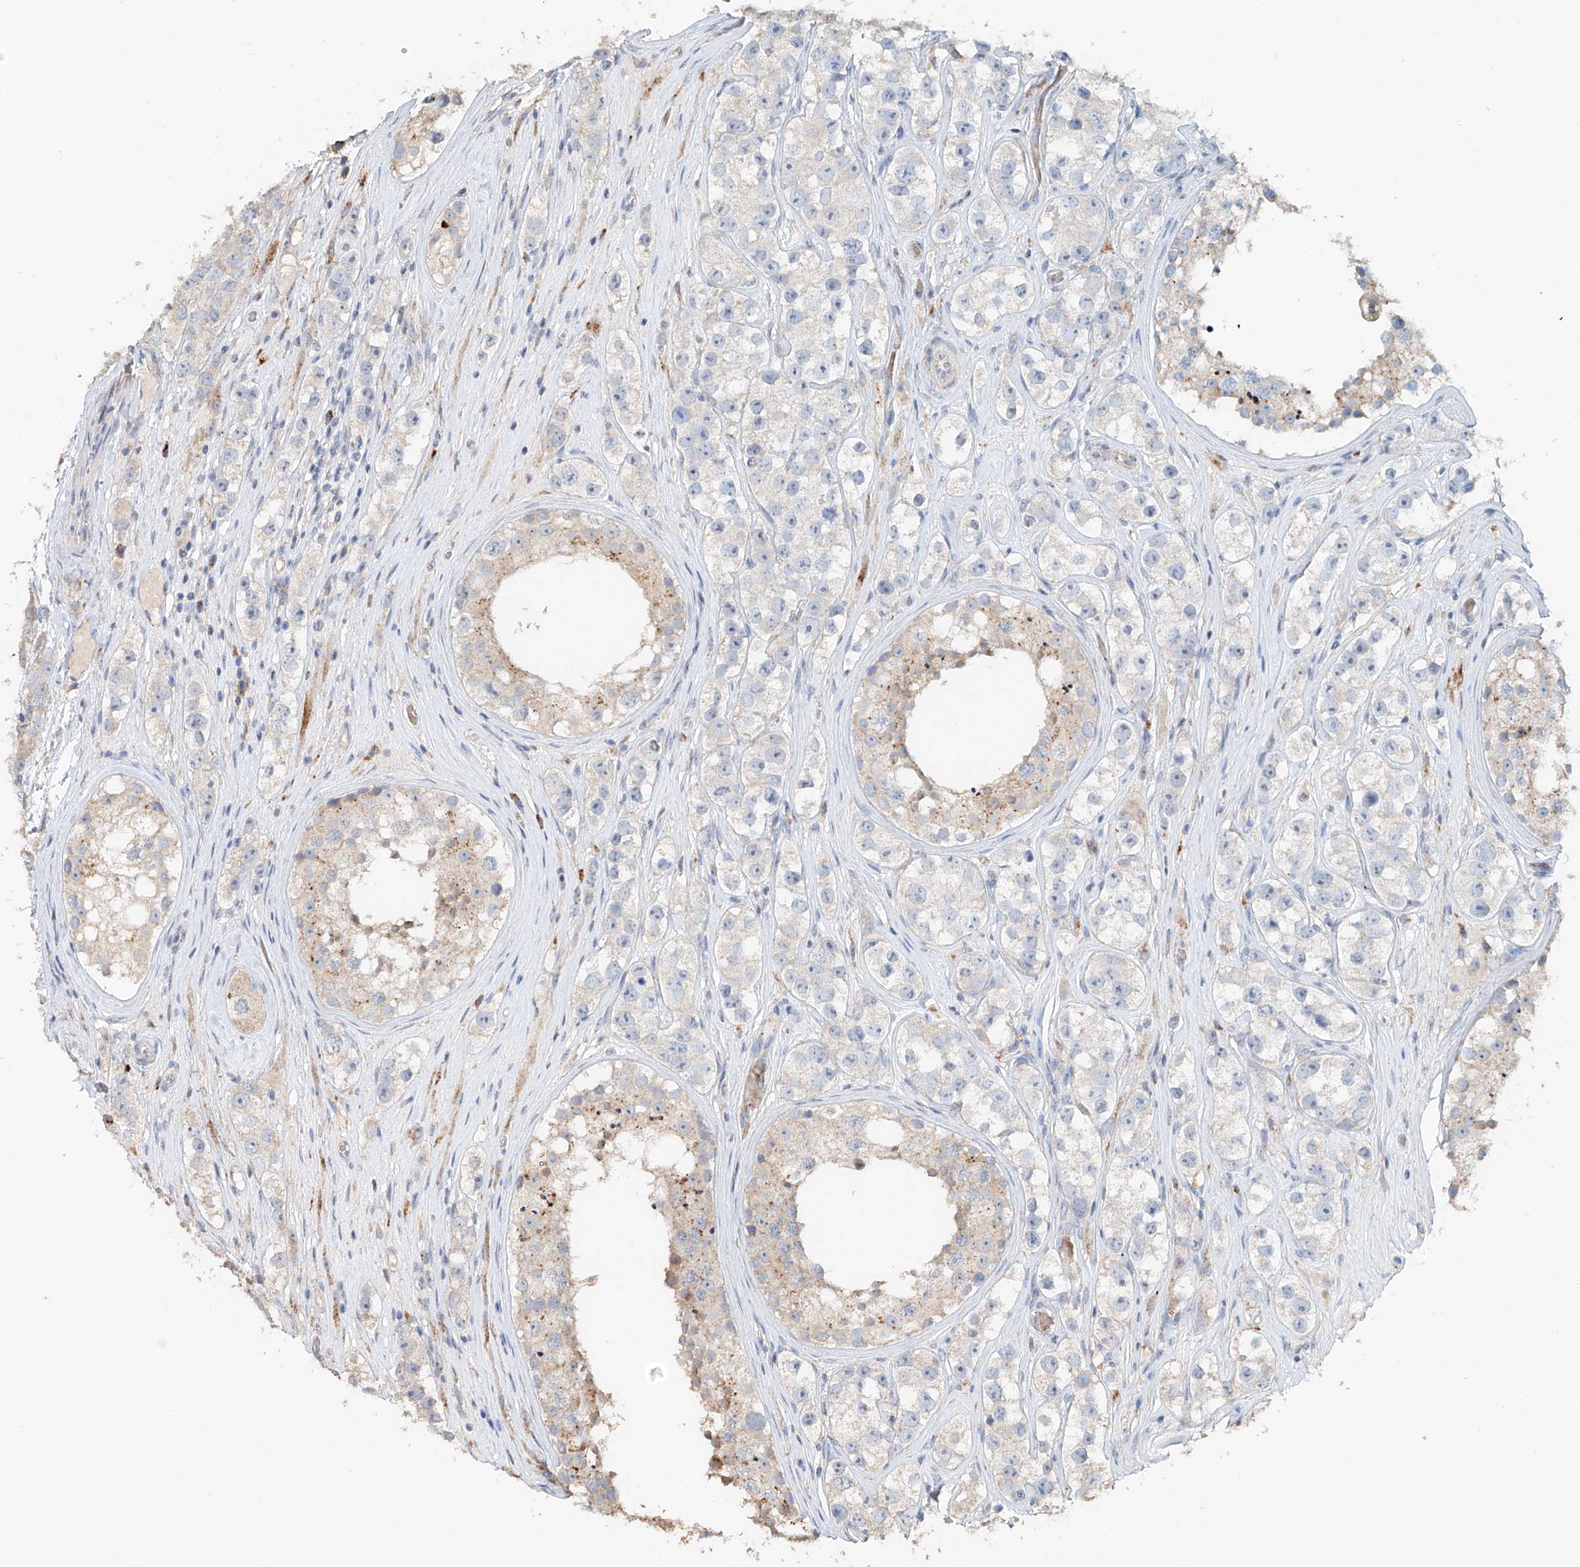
{"staining": {"intensity": "negative", "quantity": "none", "location": "none"}, "tissue": "testis cancer", "cell_type": "Tumor cells", "image_type": "cancer", "snomed": [{"axis": "morphology", "description": "Seminoma, NOS"}, {"axis": "topography", "description": "Testis"}], "caption": "Histopathology image shows no significant protein staining in tumor cells of seminoma (testis). Nuclei are stained in blue.", "gene": "TRIM47", "patient": {"sex": "male", "age": 28}}